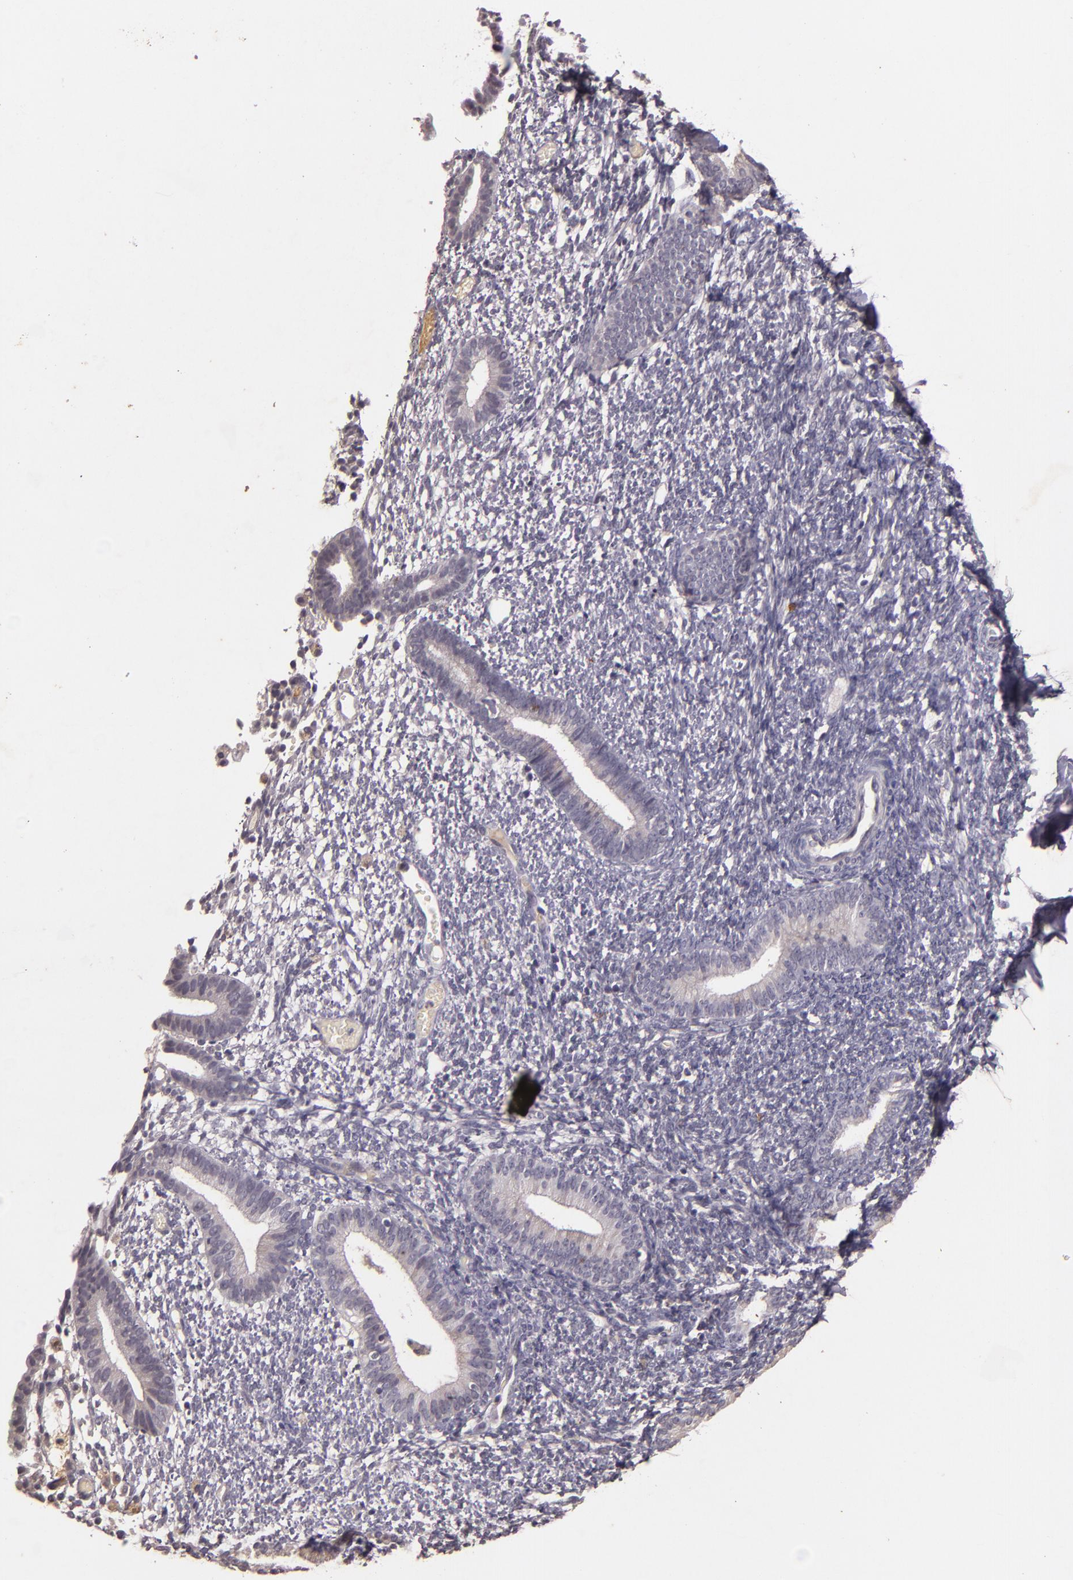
{"staining": {"intensity": "negative", "quantity": "none", "location": "none"}, "tissue": "endometrium", "cell_type": "Cells in endometrial stroma", "image_type": "normal", "snomed": [{"axis": "morphology", "description": "Normal tissue, NOS"}, {"axis": "topography", "description": "Smooth muscle"}, {"axis": "topography", "description": "Endometrium"}], "caption": "IHC of unremarkable human endometrium exhibits no staining in cells in endometrial stroma. (DAB IHC with hematoxylin counter stain).", "gene": "TFF1", "patient": {"sex": "female", "age": 57}}